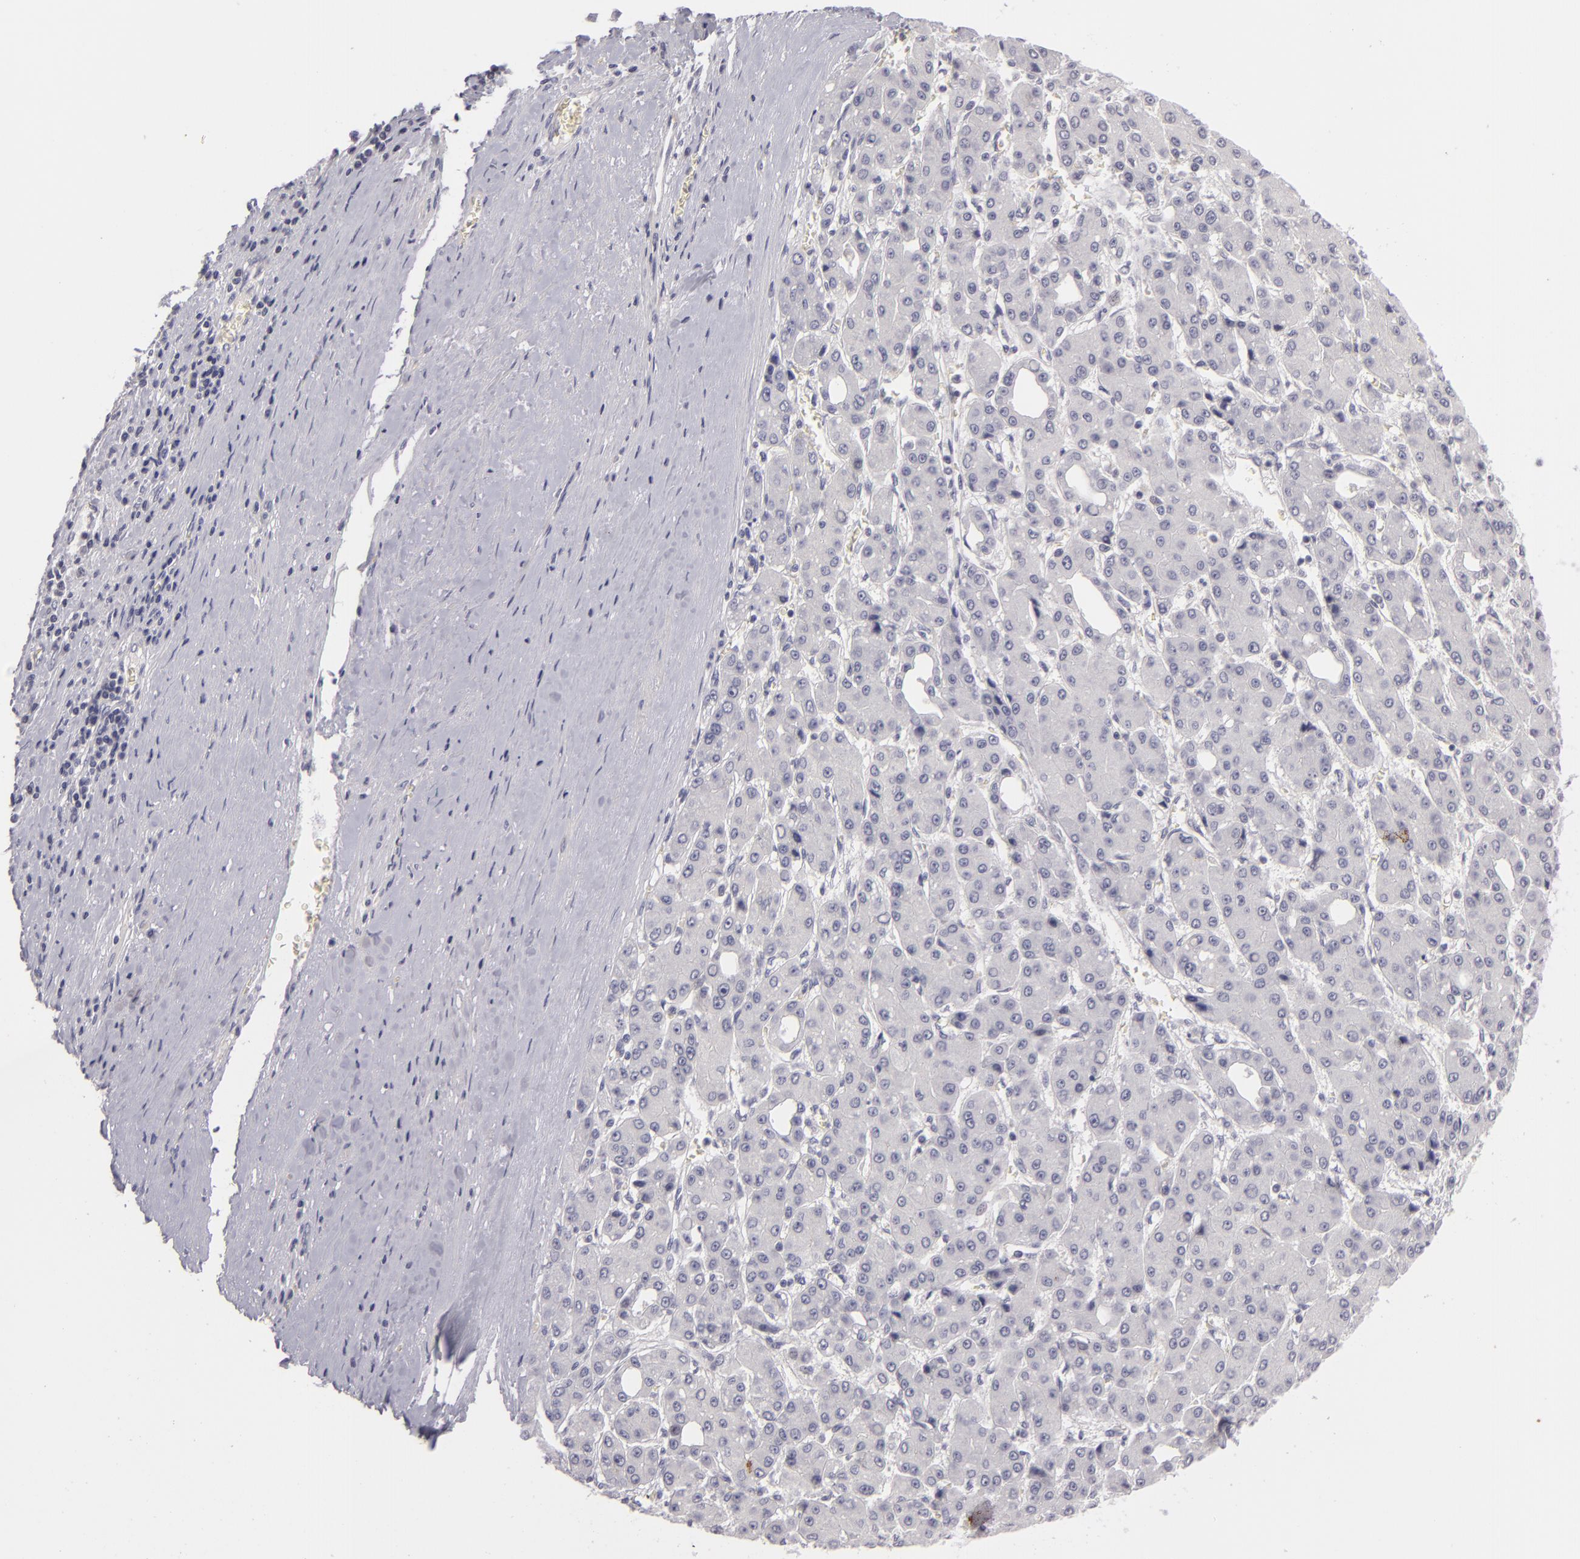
{"staining": {"intensity": "negative", "quantity": "none", "location": "none"}, "tissue": "liver cancer", "cell_type": "Tumor cells", "image_type": "cancer", "snomed": [{"axis": "morphology", "description": "Carcinoma, Hepatocellular, NOS"}, {"axis": "topography", "description": "Liver"}], "caption": "Micrograph shows no protein staining in tumor cells of liver cancer tissue.", "gene": "NLGN4X", "patient": {"sex": "male", "age": 69}}